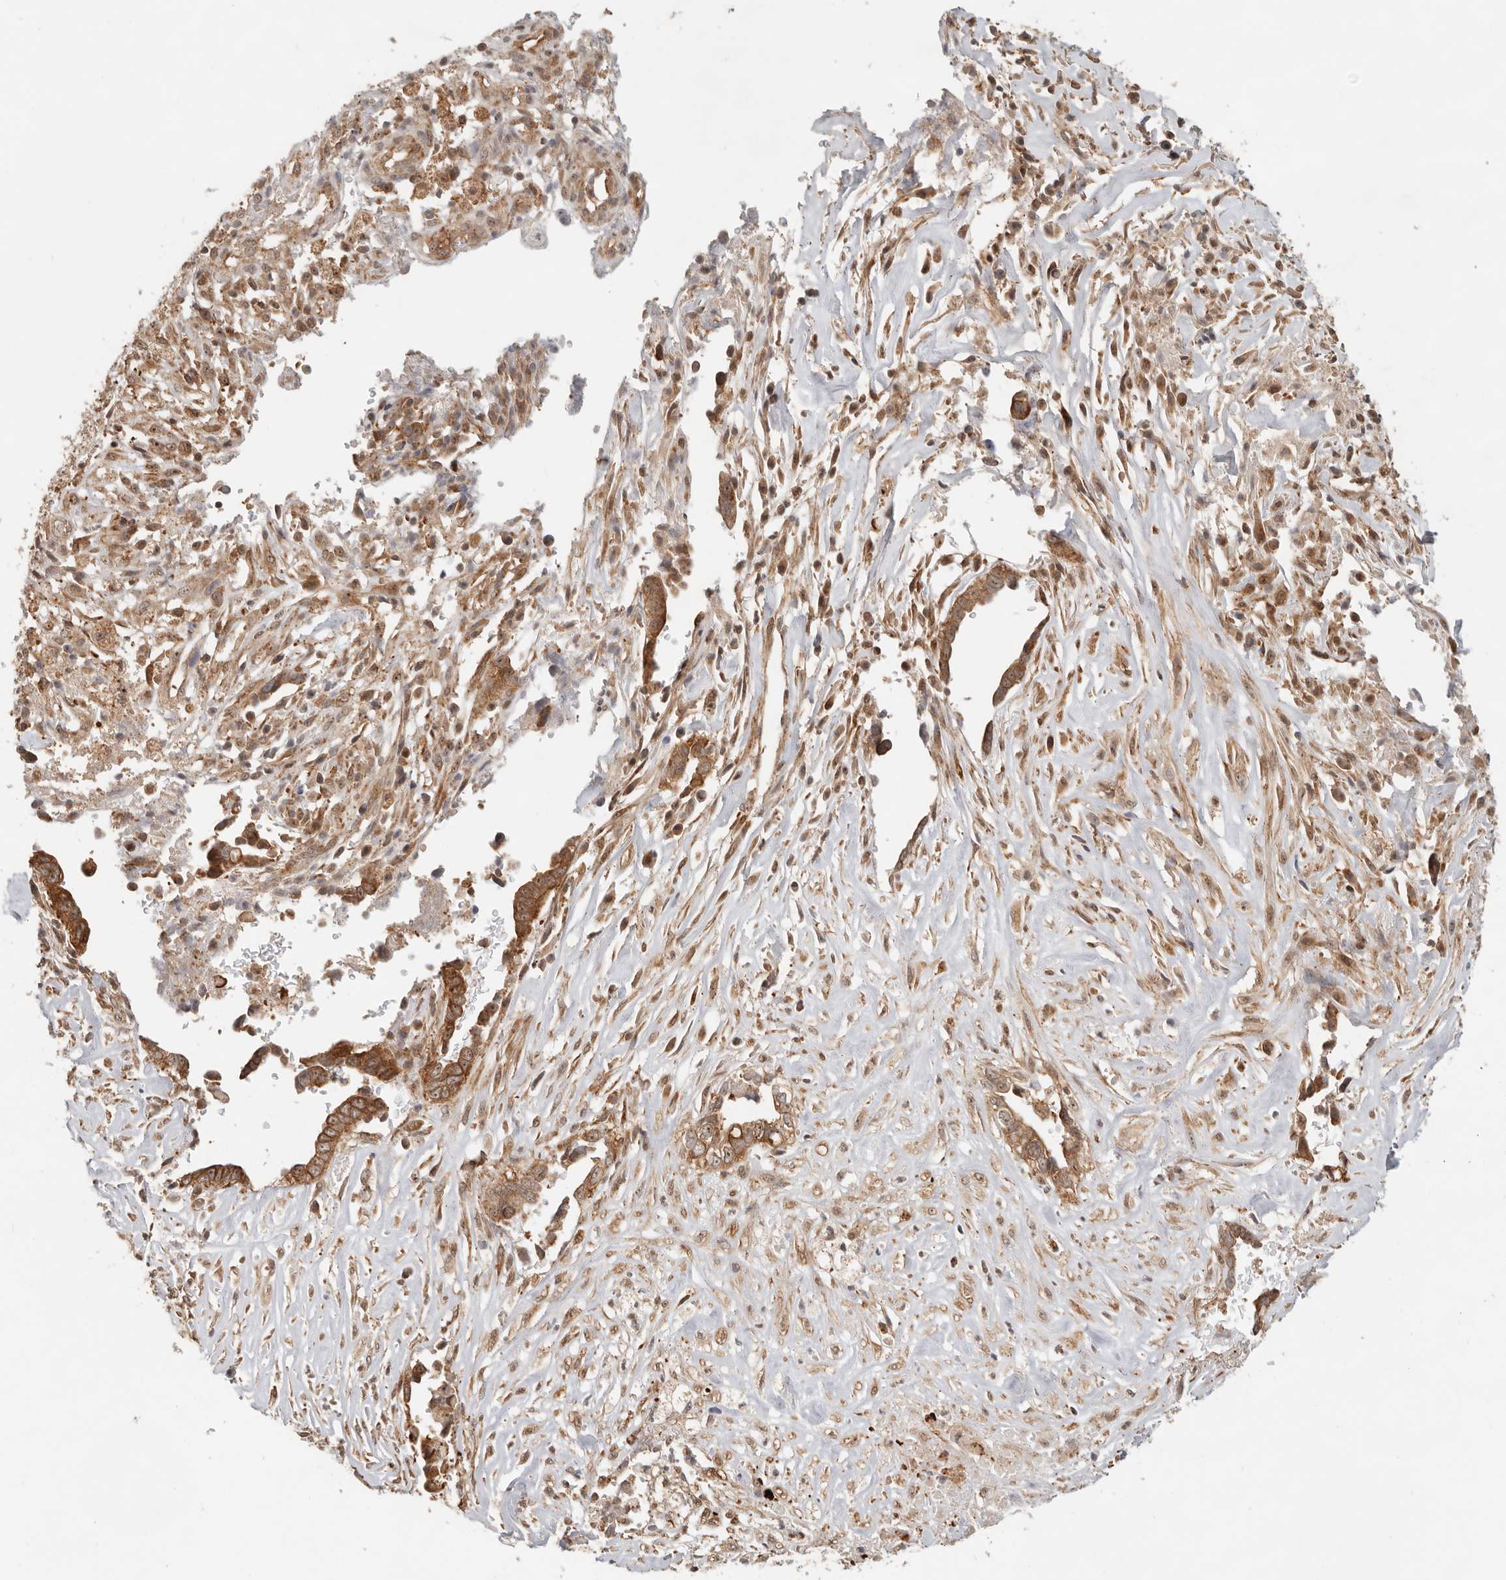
{"staining": {"intensity": "strong", "quantity": ">75%", "location": "cytoplasmic/membranous,nuclear"}, "tissue": "liver cancer", "cell_type": "Tumor cells", "image_type": "cancer", "snomed": [{"axis": "morphology", "description": "Cholangiocarcinoma"}, {"axis": "topography", "description": "Liver"}], "caption": "Liver cancer (cholangiocarcinoma) stained with IHC displays strong cytoplasmic/membranous and nuclear expression in about >75% of tumor cells. (DAB IHC, brown staining for protein, blue staining for nuclei).", "gene": "HEXD", "patient": {"sex": "female", "age": 79}}